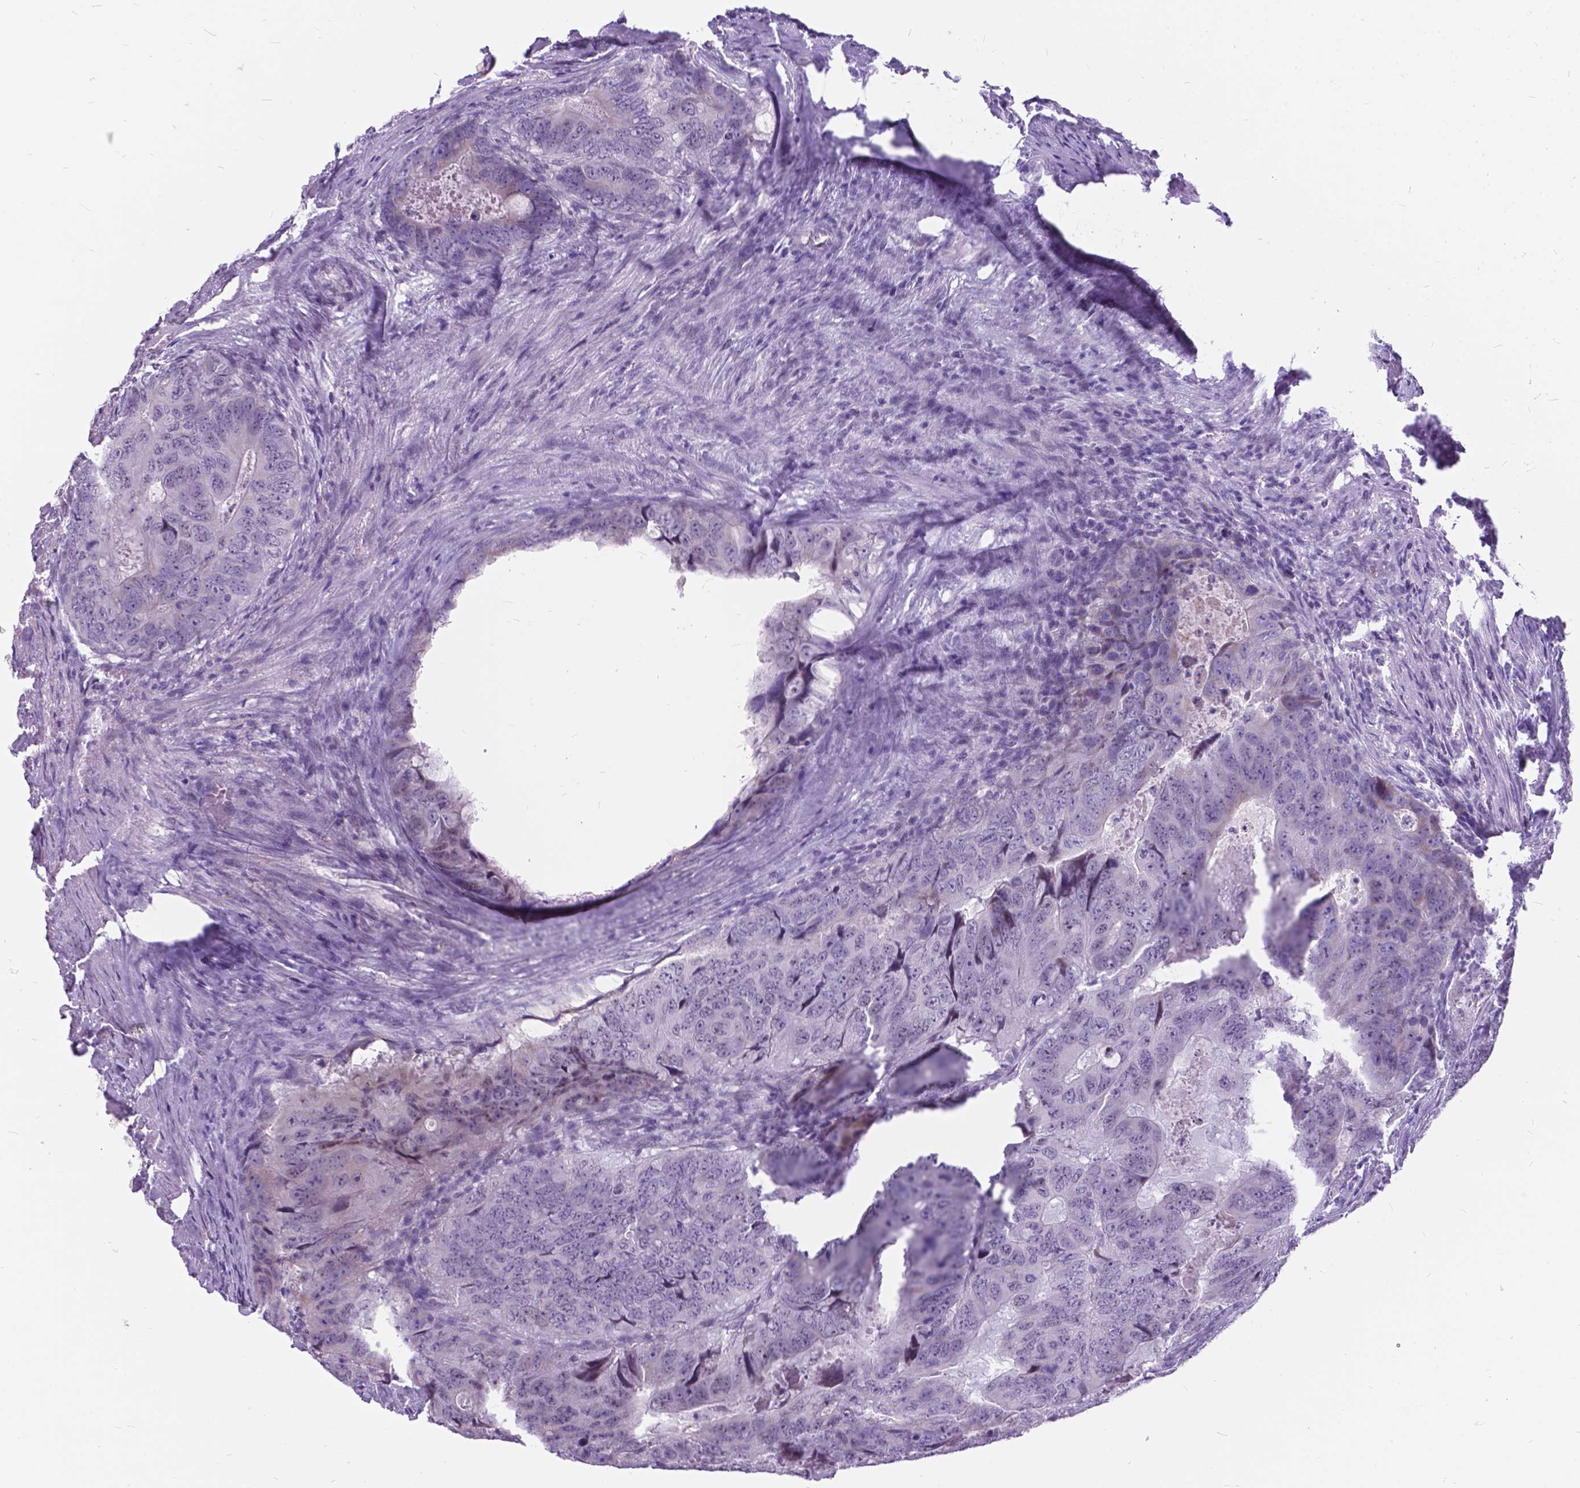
{"staining": {"intensity": "negative", "quantity": "none", "location": "none"}, "tissue": "colorectal cancer", "cell_type": "Tumor cells", "image_type": "cancer", "snomed": [{"axis": "morphology", "description": "Adenocarcinoma, NOS"}, {"axis": "topography", "description": "Colon"}], "caption": "This is an IHC photomicrograph of human colorectal cancer. There is no expression in tumor cells.", "gene": "BSND", "patient": {"sex": "male", "age": 79}}